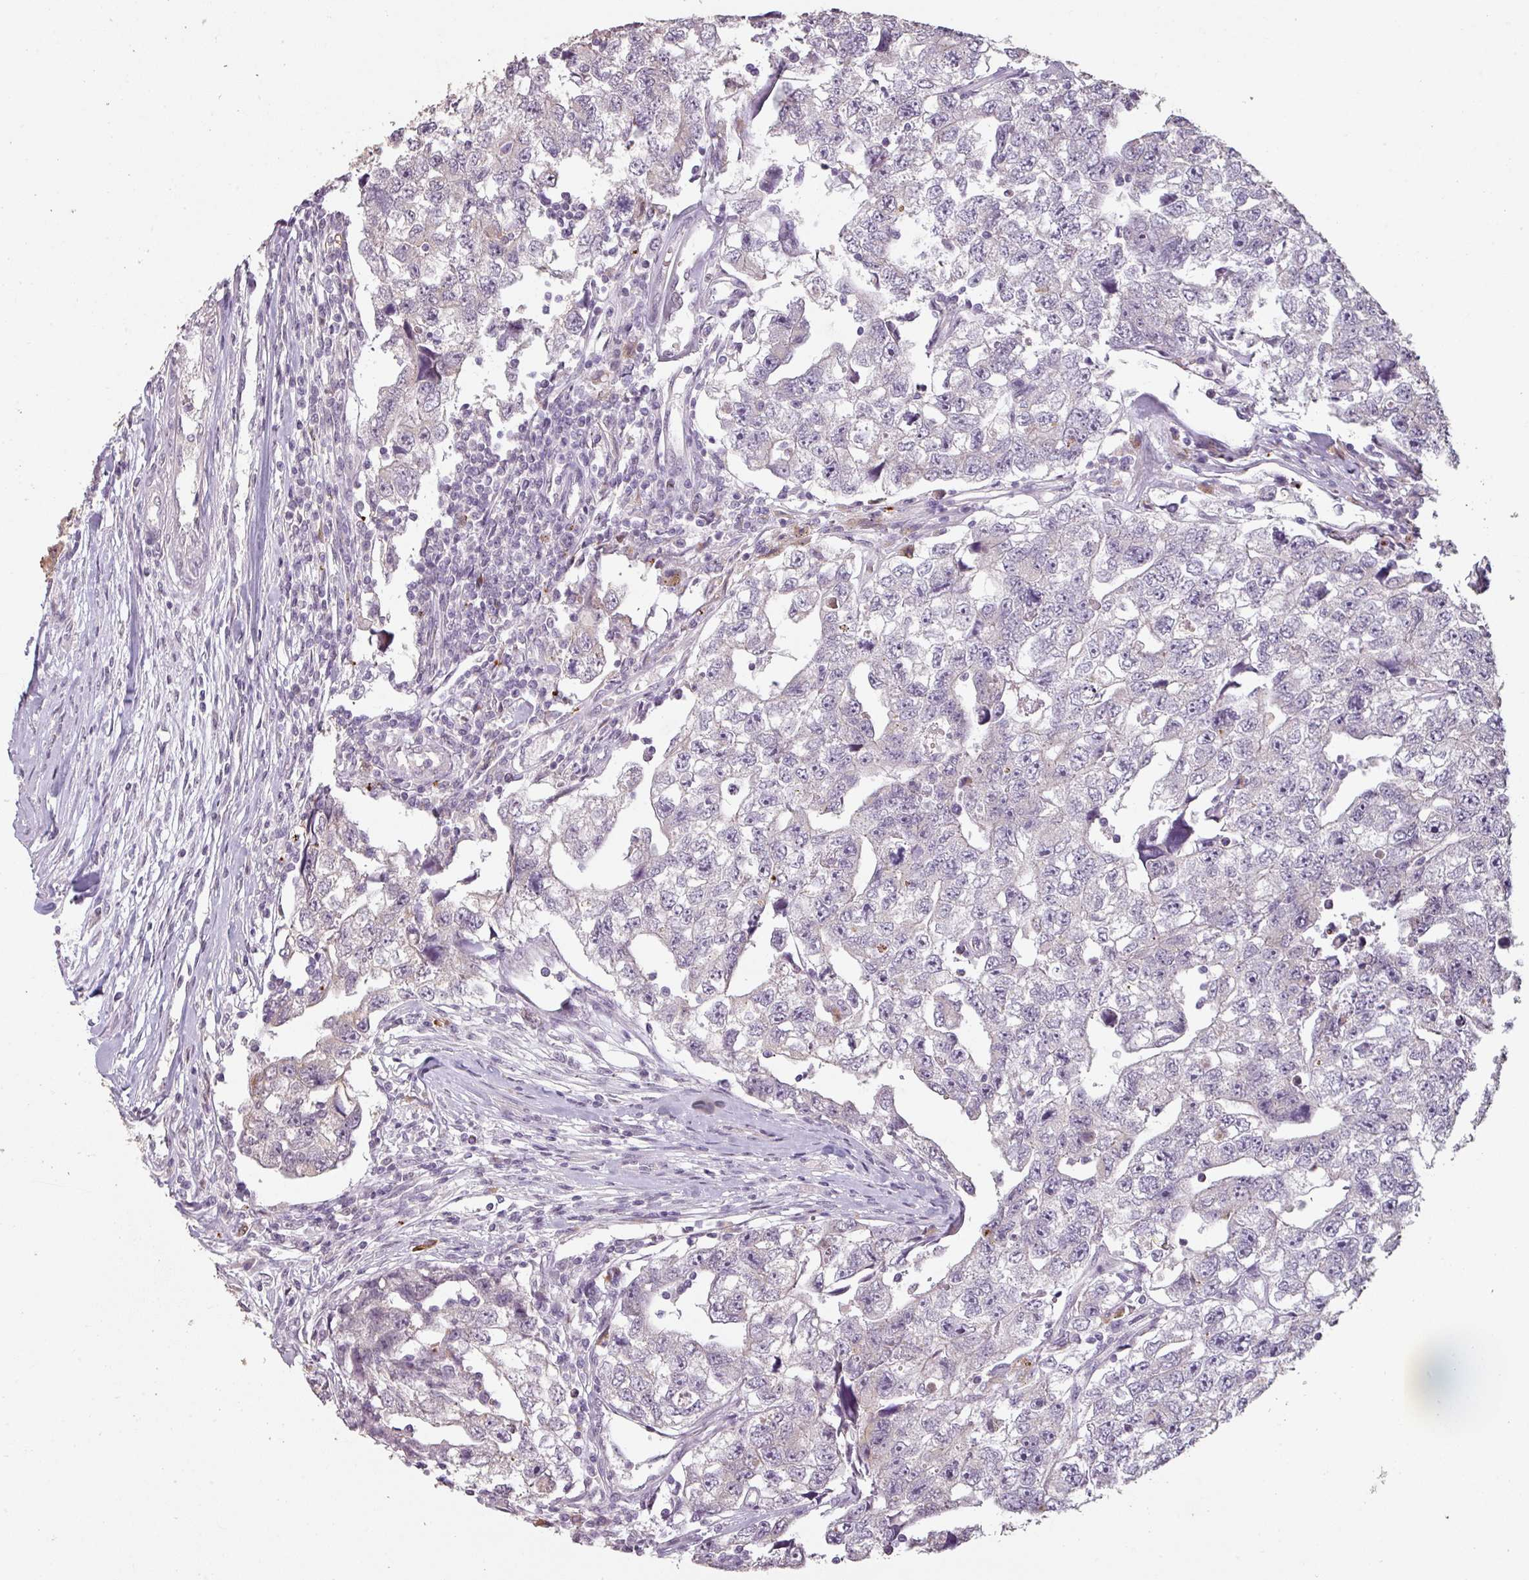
{"staining": {"intensity": "negative", "quantity": "none", "location": "none"}, "tissue": "testis cancer", "cell_type": "Tumor cells", "image_type": "cancer", "snomed": [{"axis": "morphology", "description": "Carcinoma, Embryonal, NOS"}, {"axis": "topography", "description": "Testis"}], "caption": "This histopathology image is of testis cancer (embryonal carcinoma) stained with IHC to label a protein in brown with the nuclei are counter-stained blue. There is no expression in tumor cells.", "gene": "LYPLA1", "patient": {"sex": "male", "age": 22}}